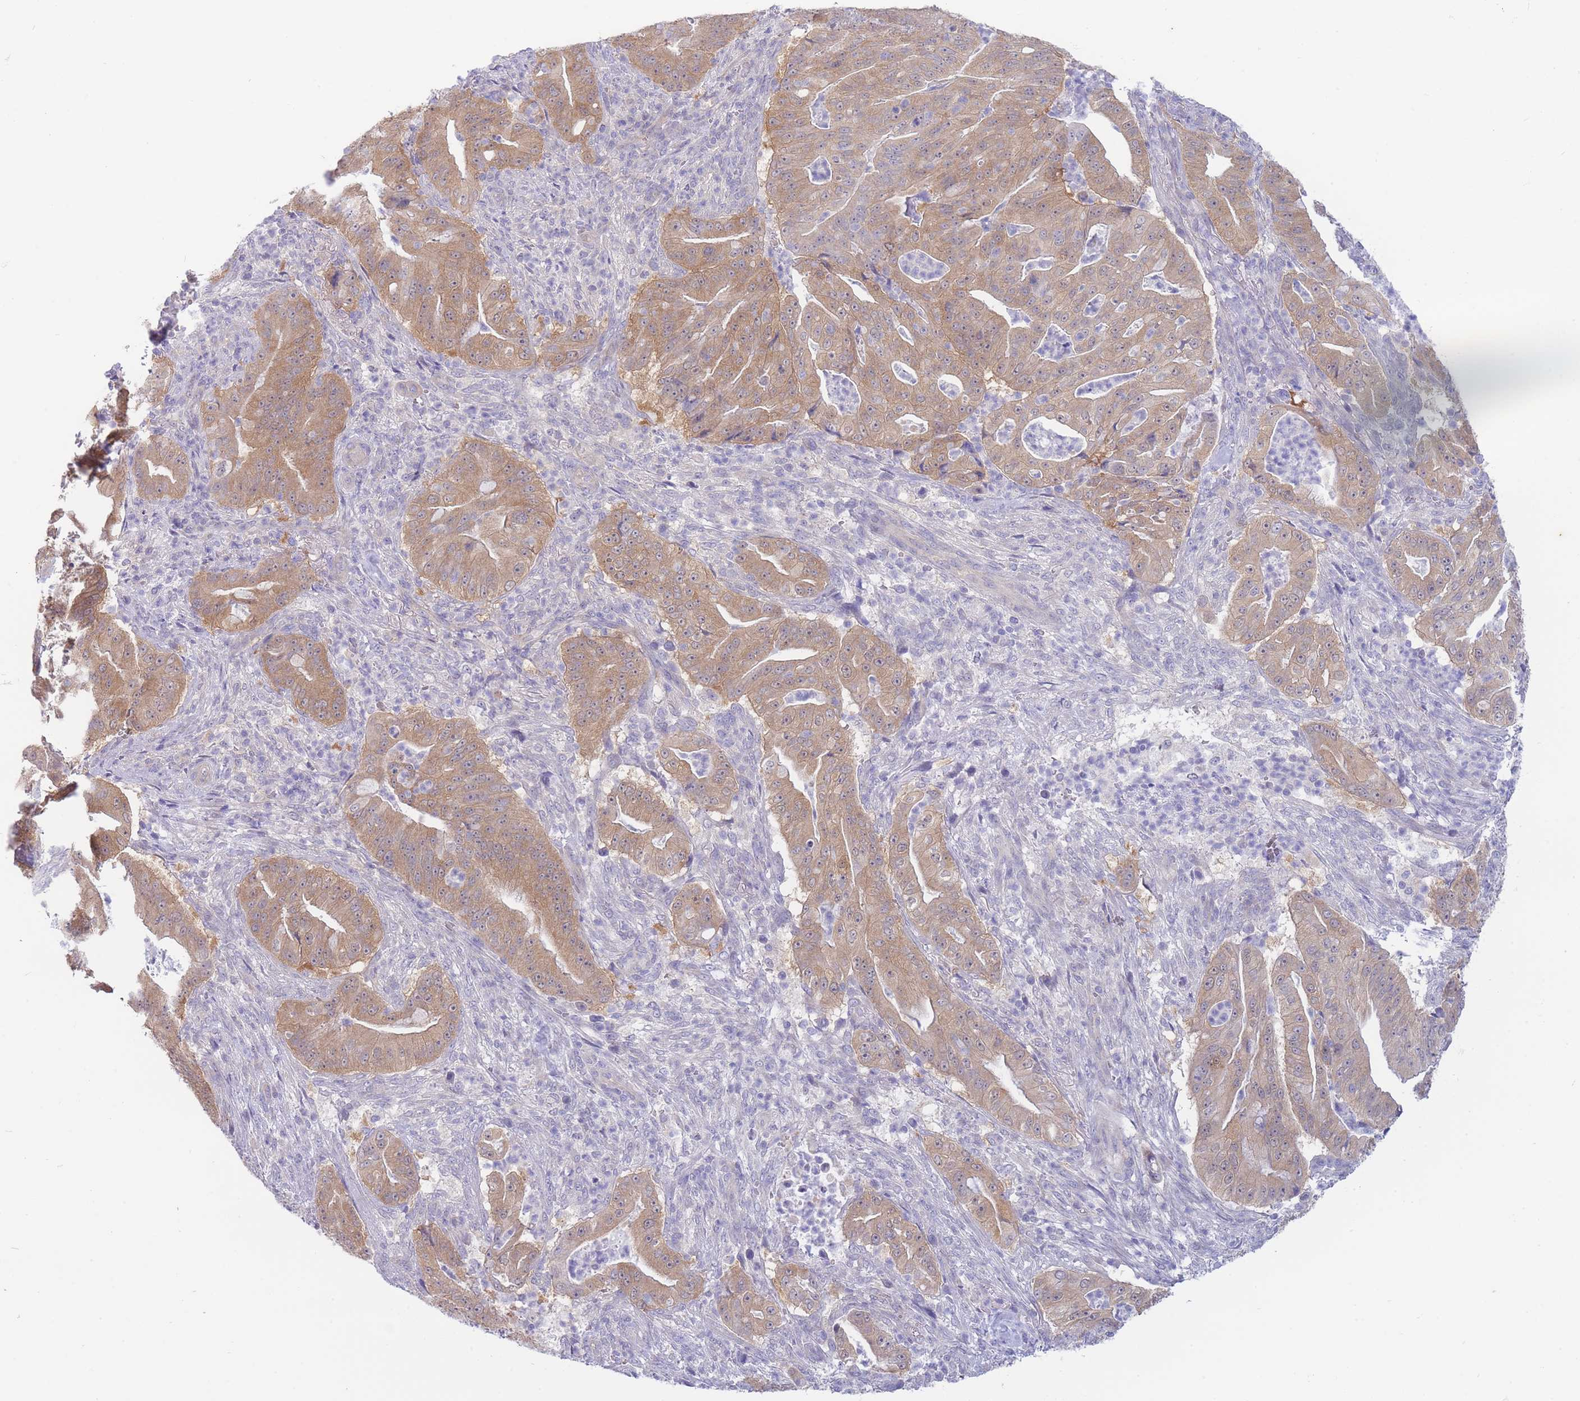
{"staining": {"intensity": "moderate", "quantity": "25%-75%", "location": "cytoplasmic/membranous"}, "tissue": "pancreatic cancer", "cell_type": "Tumor cells", "image_type": "cancer", "snomed": [{"axis": "morphology", "description": "Adenocarcinoma, NOS"}, {"axis": "topography", "description": "Pancreas"}], "caption": "Adenocarcinoma (pancreatic) tissue reveals moderate cytoplasmic/membranous expression in about 25%-75% of tumor cells Using DAB (brown) and hematoxylin (blue) stains, captured at high magnification using brightfield microscopy.", "gene": "SUGT1", "patient": {"sex": "male", "age": 71}}